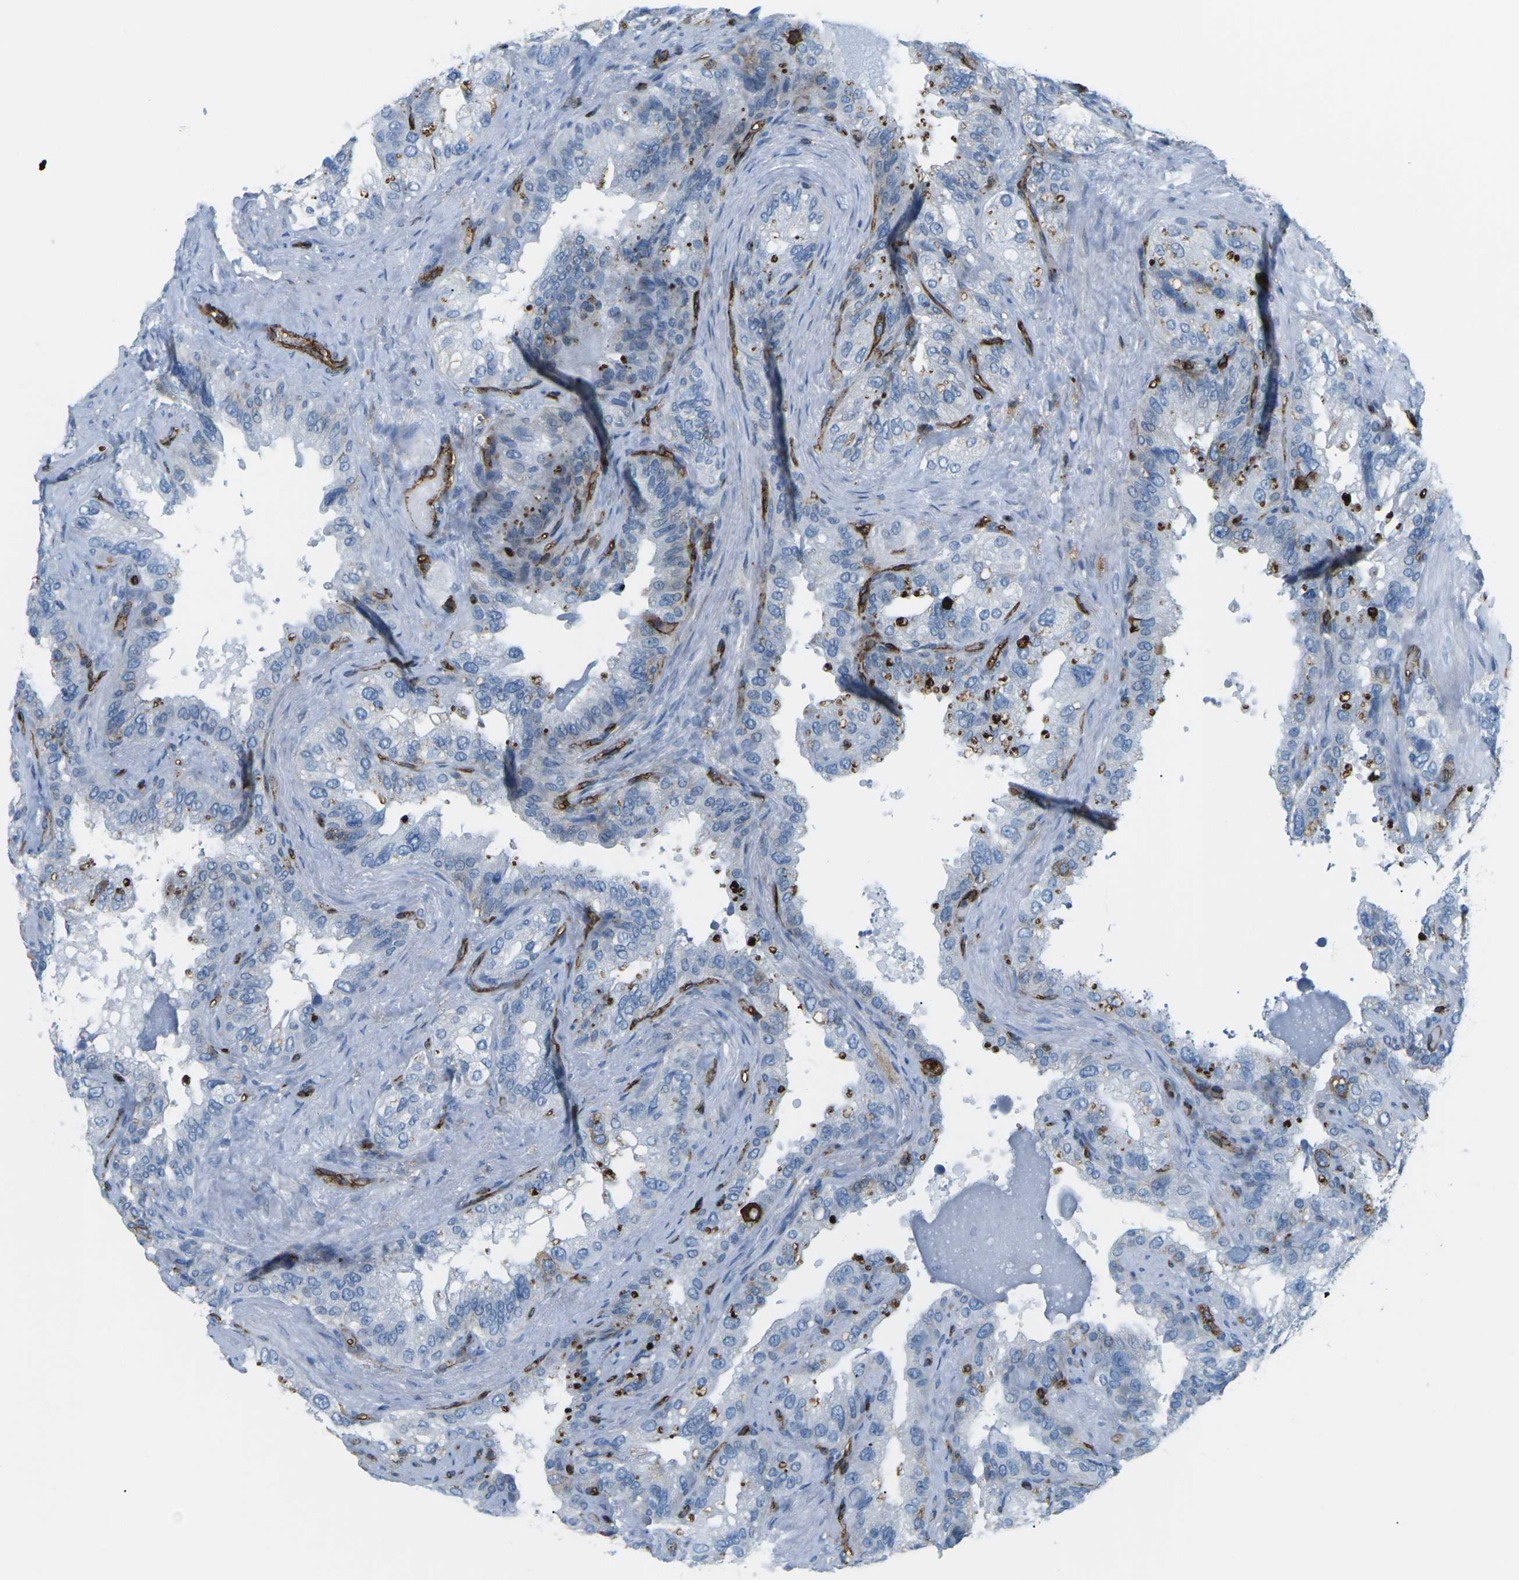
{"staining": {"intensity": "moderate", "quantity": "<25%", "location": "cytoplasmic/membranous"}, "tissue": "seminal vesicle", "cell_type": "Glandular cells", "image_type": "normal", "snomed": [{"axis": "morphology", "description": "Normal tissue, NOS"}, {"axis": "topography", "description": "Seminal veicle"}], "caption": "Immunohistochemistry (IHC) histopathology image of unremarkable human seminal vesicle stained for a protein (brown), which displays low levels of moderate cytoplasmic/membranous expression in approximately <25% of glandular cells.", "gene": "HLA", "patient": {"sex": "male", "age": 68}}